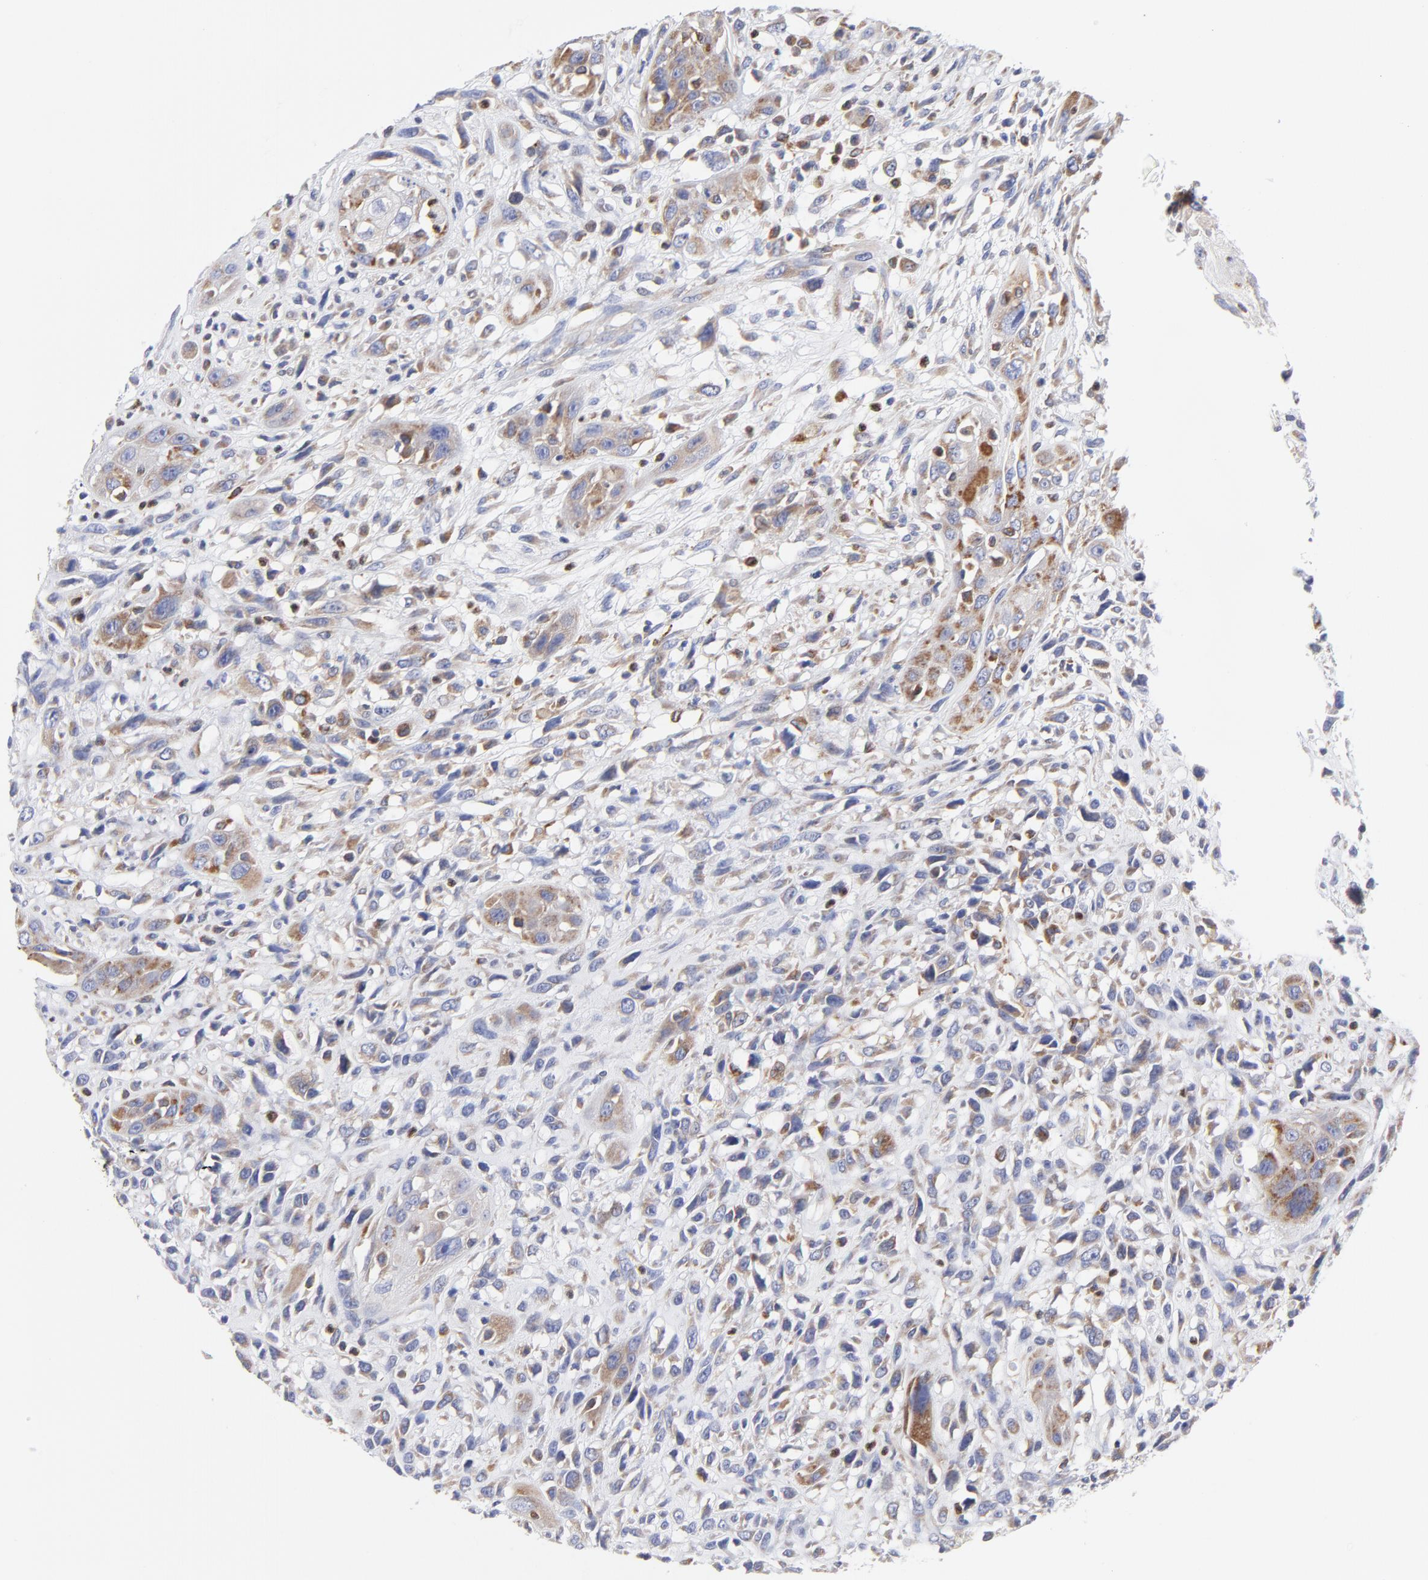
{"staining": {"intensity": "moderate", "quantity": "25%-75%", "location": "cytoplasmic/membranous"}, "tissue": "head and neck cancer", "cell_type": "Tumor cells", "image_type": "cancer", "snomed": [{"axis": "morphology", "description": "Necrosis, NOS"}, {"axis": "morphology", "description": "Neoplasm, malignant, NOS"}, {"axis": "topography", "description": "Salivary gland"}, {"axis": "topography", "description": "Head-Neck"}], "caption": "A histopathology image showing moderate cytoplasmic/membranous expression in approximately 25%-75% of tumor cells in malignant neoplasm (head and neck), as visualized by brown immunohistochemical staining.", "gene": "MOSPD2", "patient": {"sex": "male", "age": 43}}